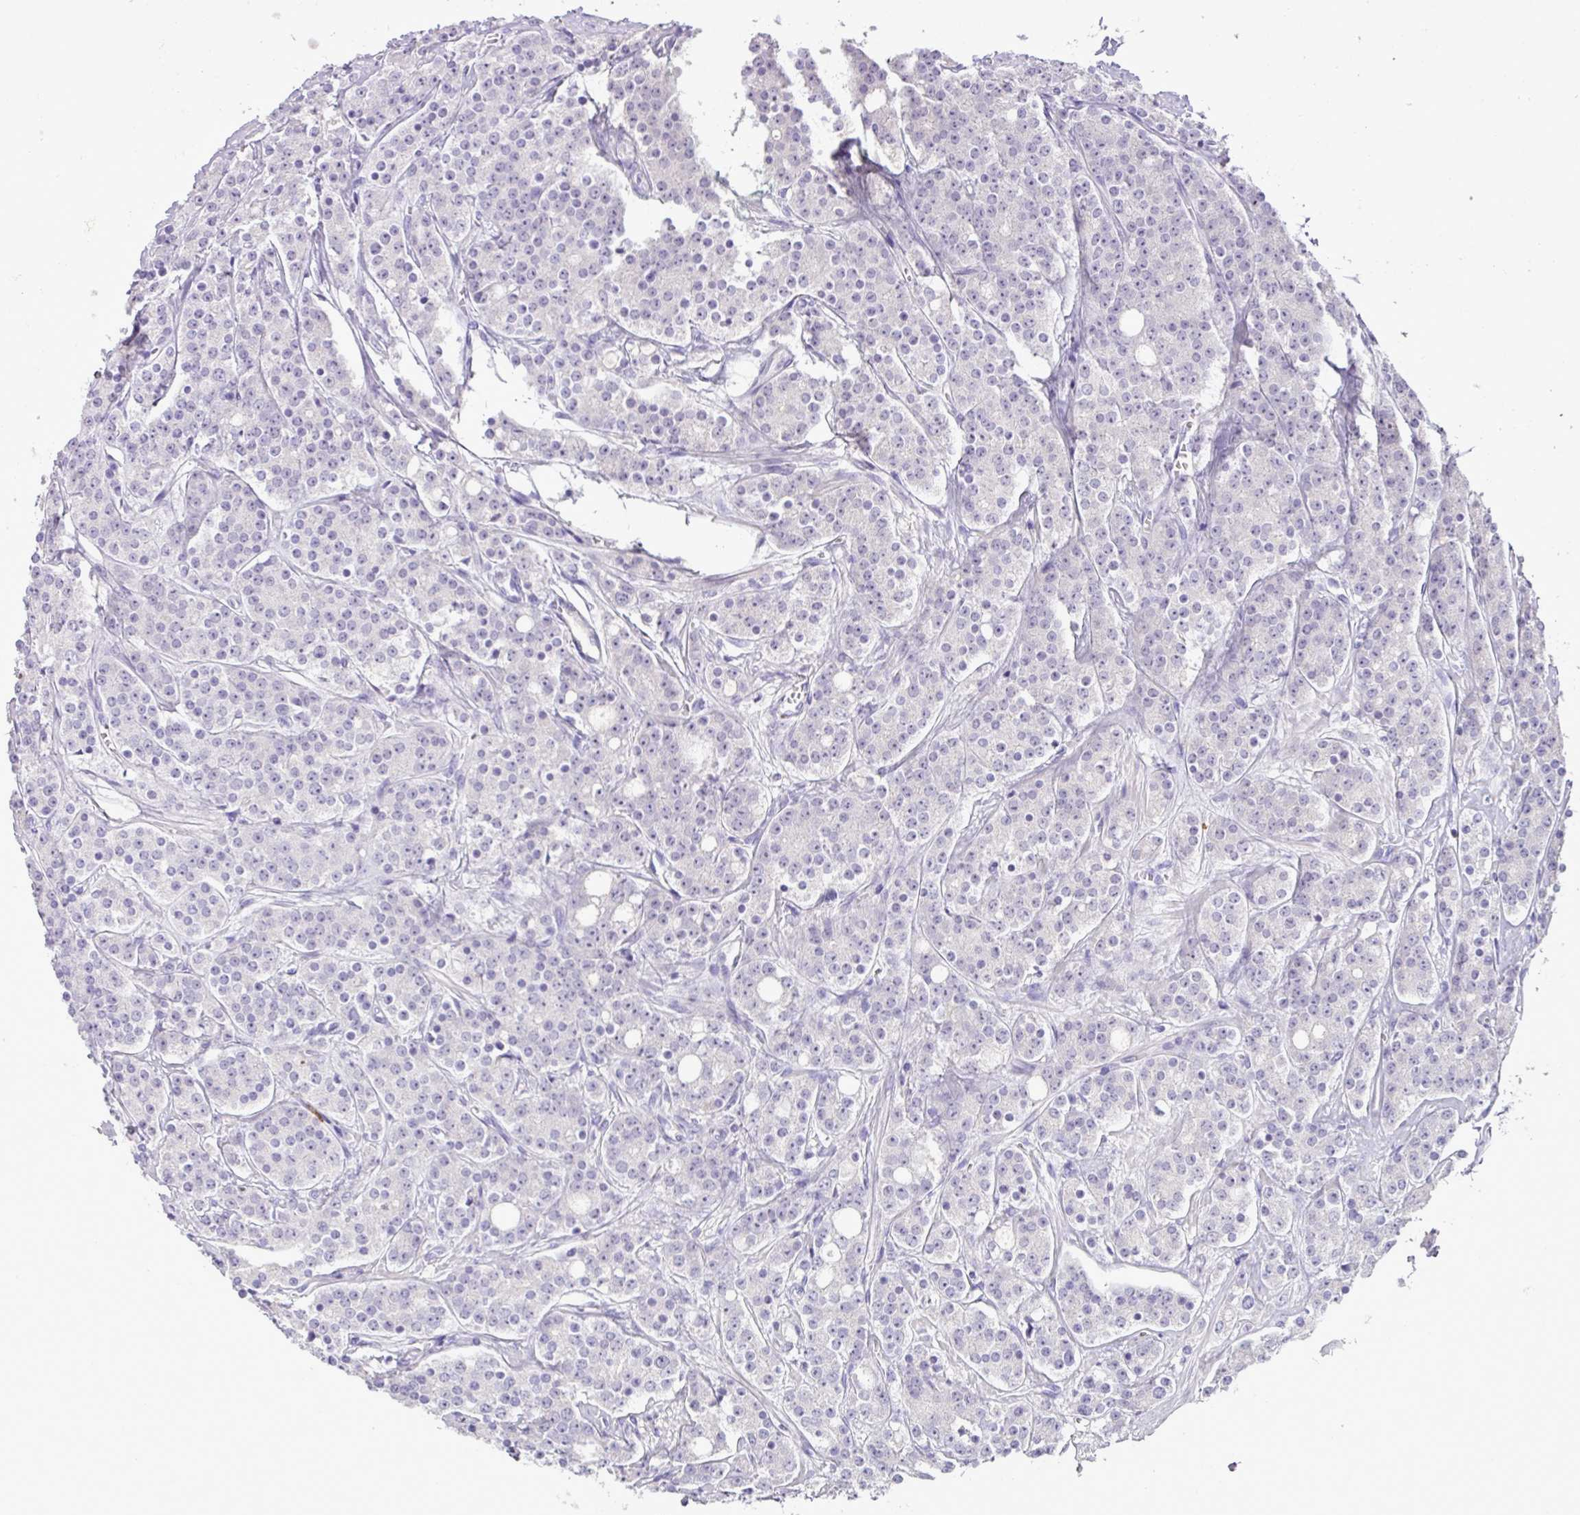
{"staining": {"intensity": "negative", "quantity": "none", "location": "none"}, "tissue": "prostate cancer", "cell_type": "Tumor cells", "image_type": "cancer", "snomed": [{"axis": "morphology", "description": "Adenocarcinoma, High grade"}, {"axis": "topography", "description": "Prostate"}], "caption": "An immunohistochemistry (IHC) image of prostate cancer is shown. There is no staining in tumor cells of prostate cancer.", "gene": "HTR3E", "patient": {"sex": "male", "age": 62}}